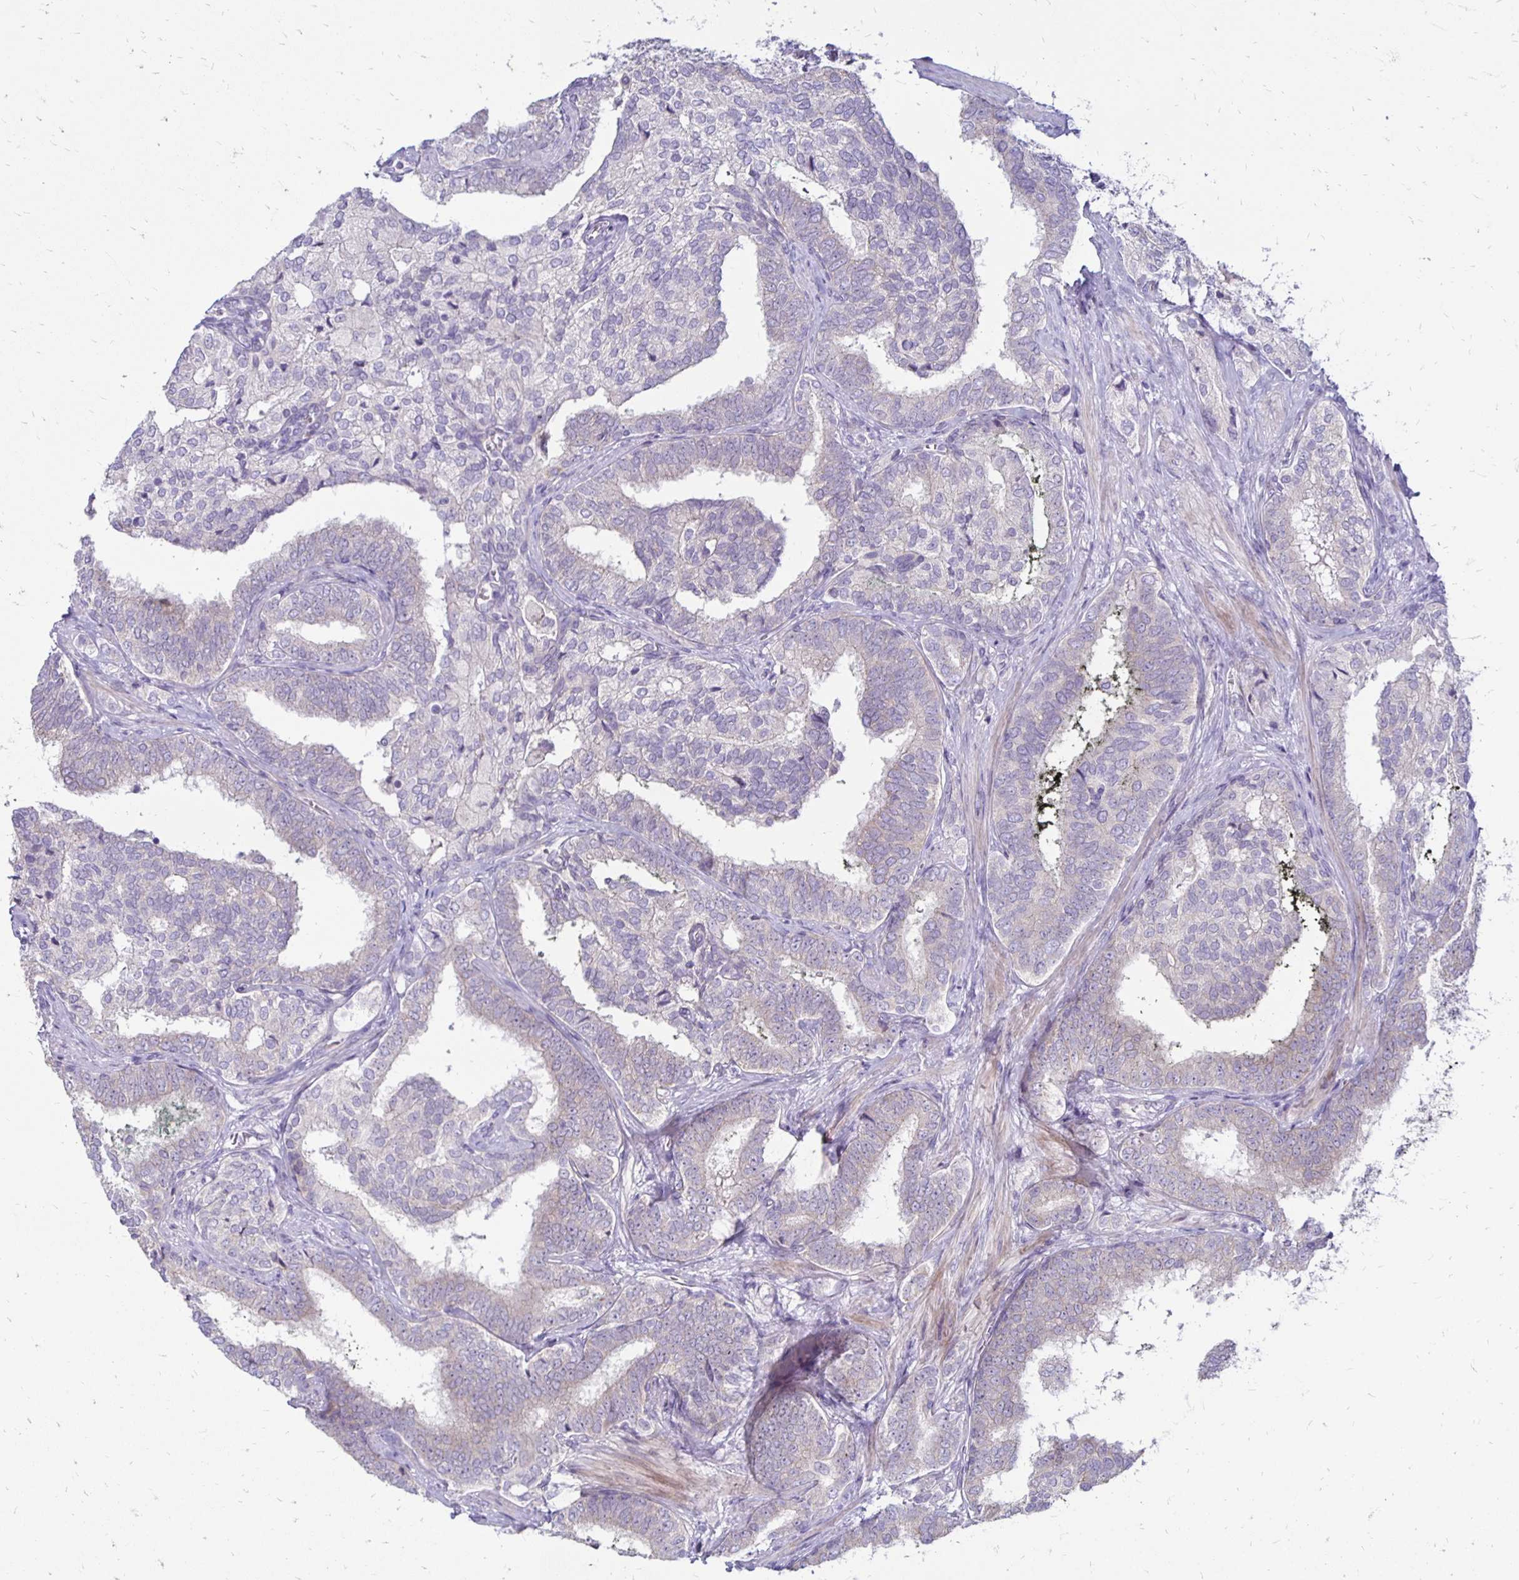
{"staining": {"intensity": "weak", "quantity": "<25%", "location": "cytoplasmic/membranous"}, "tissue": "prostate cancer", "cell_type": "Tumor cells", "image_type": "cancer", "snomed": [{"axis": "morphology", "description": "Adenocarcinoma, High grade"}, {"axis": "topography", "description": "Prostate"}], "caption": "Micrograph shows no significant protein expression in tumor cells of prostate cancer.", "gene": "KATNBL1", "patient": {"sex": "male", "age": 72}}